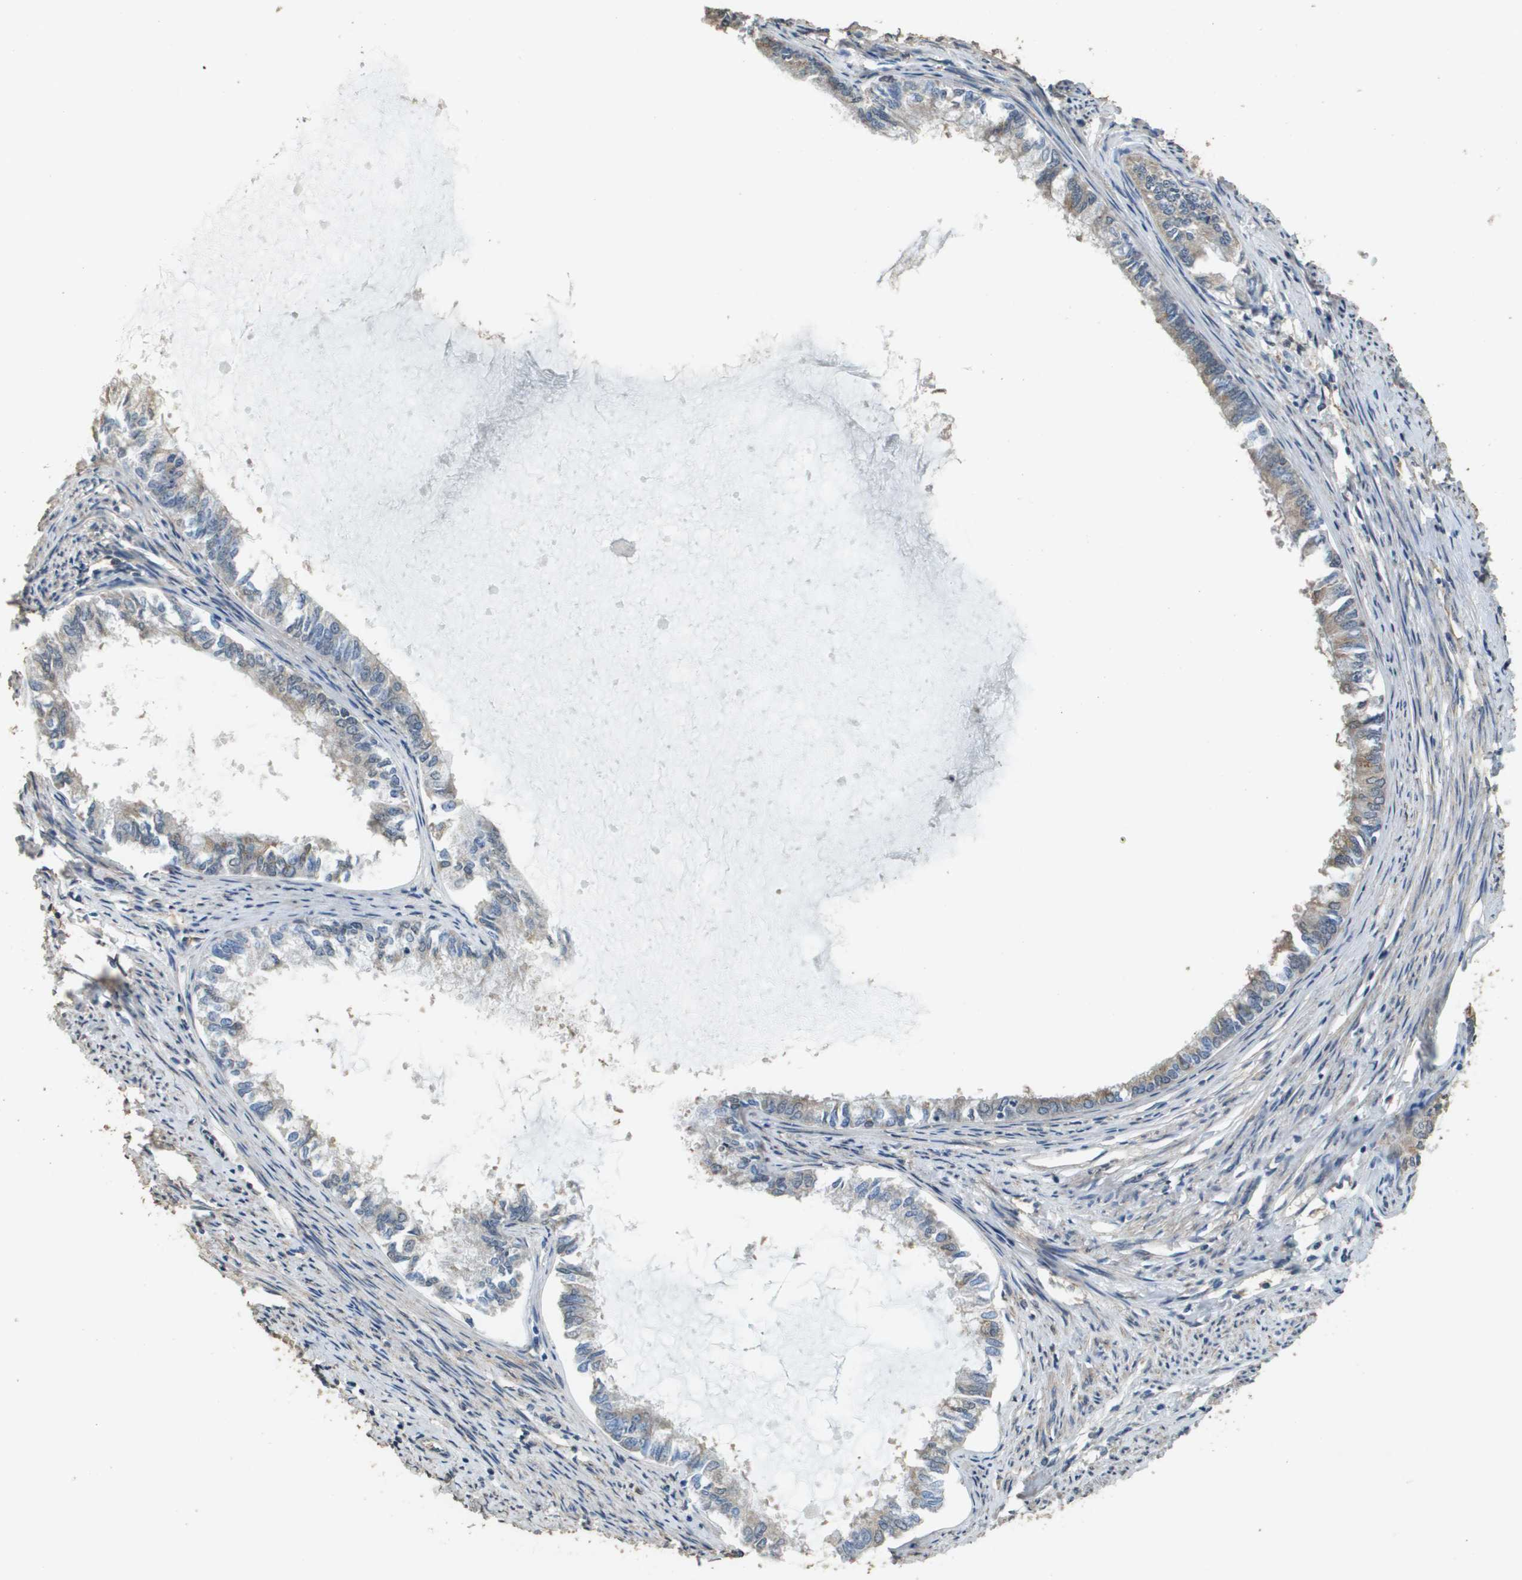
{"staining": {"intensity": "weak", "quantity": "25%-75%", "location": "cytoplasmic/membranous"}, "tissue": "endometrial cancer", "cell_type": "Tumor cells", "image_type": "cancer", "snomed": [{"axis": "morphology", "description": "Adenocarcinoma, NOS"}, {"axis": "topography", "description": "Endometrium"}], "caption": "Endometrial cancer (adenocarcinoma) stained for a protein (brown) exhibits weak cytoplasmic/membranous positive positivity in about 25%-75% of tumor cells.", "gene": "RAB6B", "patient": {"sex": "female", "age": 86}}